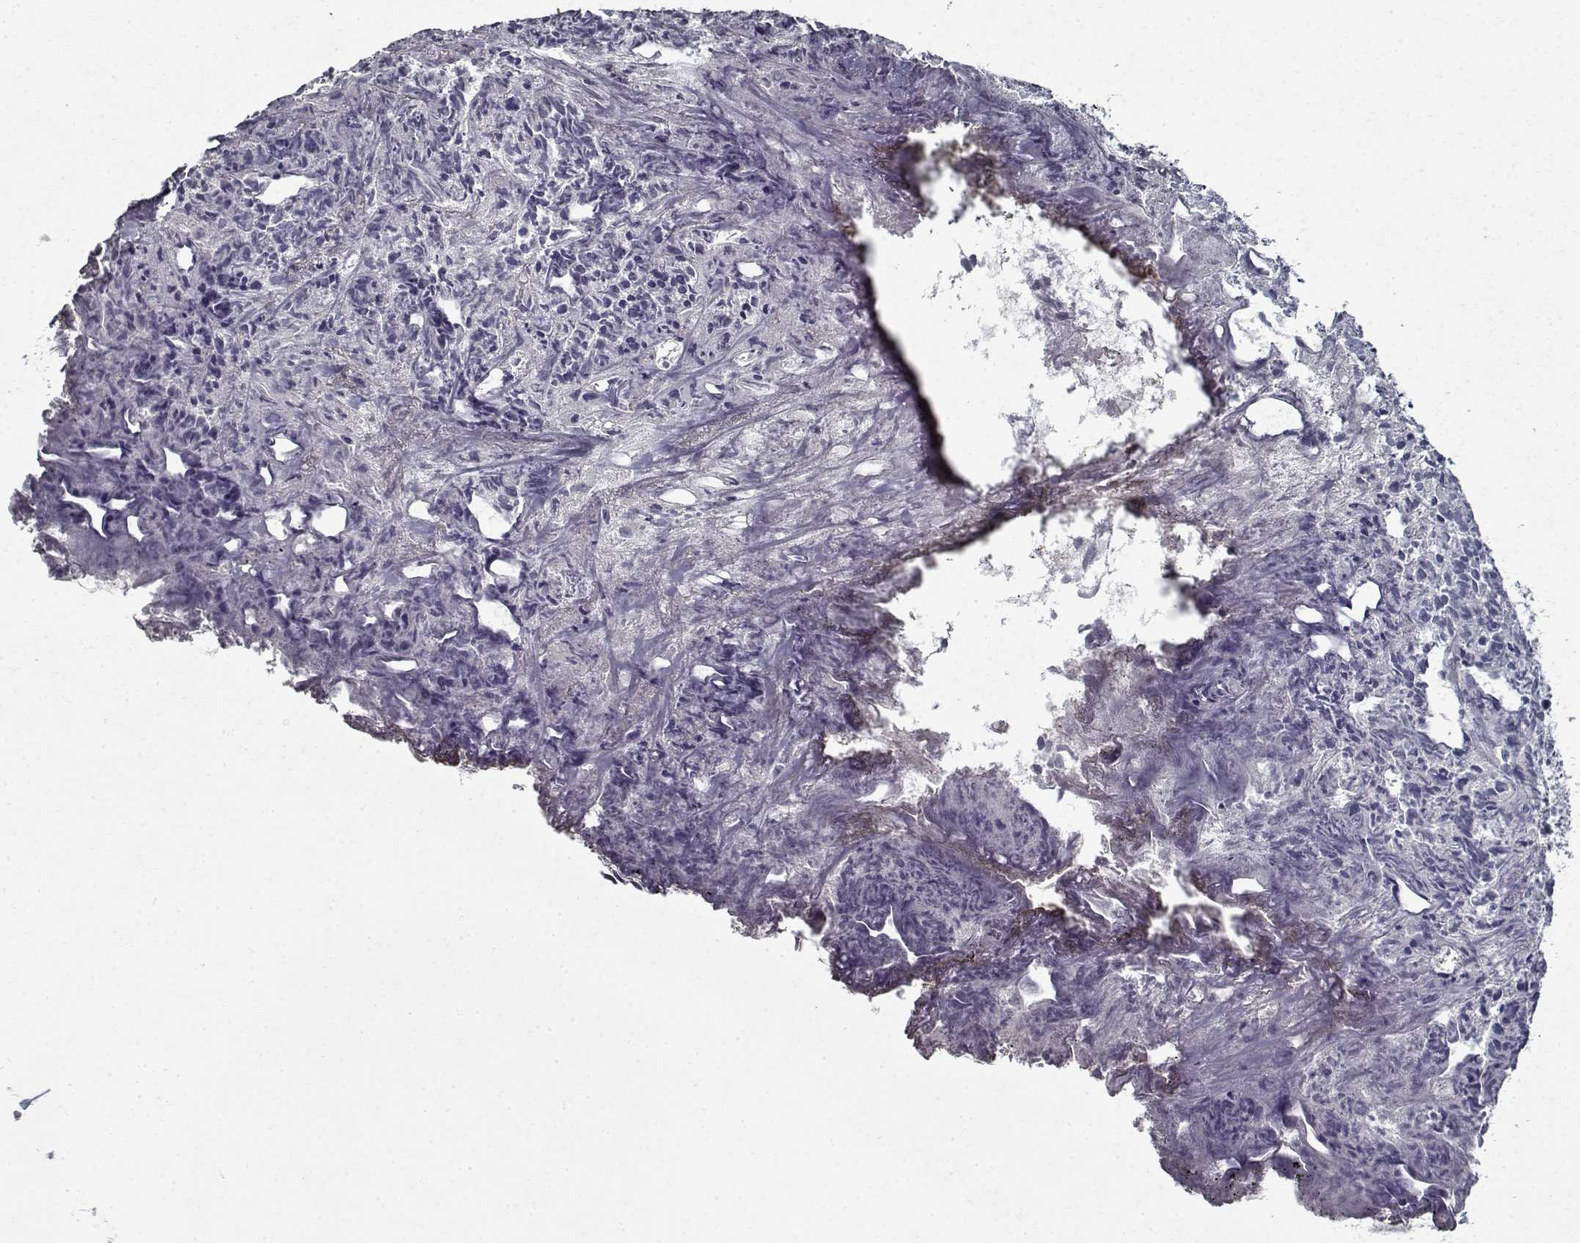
{"staining": {"intensity": "negative", "quantity": "none", "location": "none"}, "tissue": "prostate cancer", "cell_type": "Tumor cells", "image_type": "cancer", "snomed": [{"axis": "morphology", "description": "Adenocarcinoma, High grade"}, {"axis": "topography", "description": "Prostate"}], "caption": "Human high-grade adenocarcinoma (prostate) stained for a protein using IHC shows no positivity in tumor cells.", "gene": "GAD2", "patient": {"sex": "male", "age": 58}}